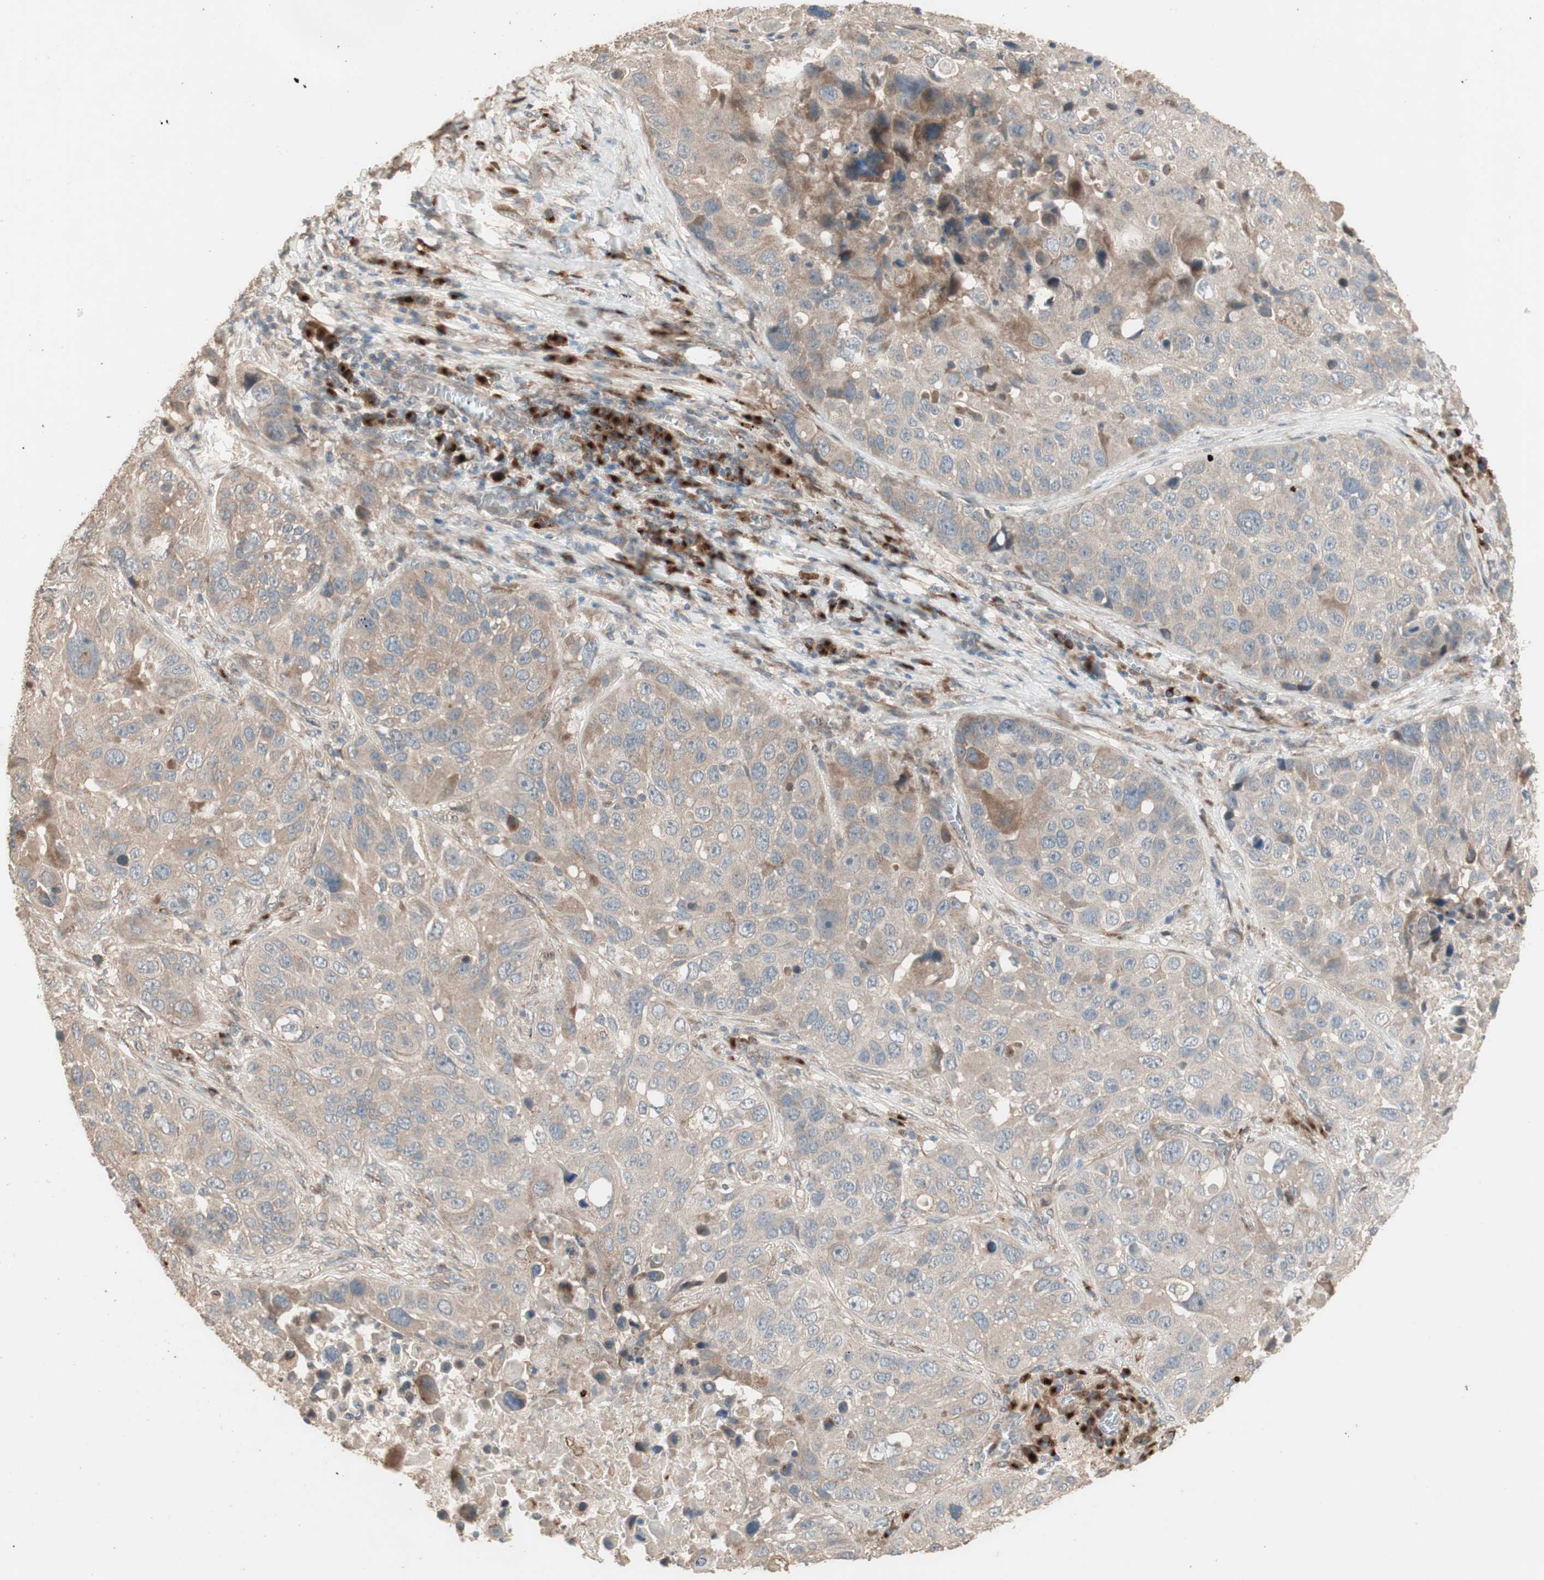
{"staining": {"intensity": "moderate", "quantity": ">75%", "location": "cytoplasmic/membranous"}, "tissue": "lung cancer", "cell_type": "Tumor cells", "image_type": "cancer", "snomed": [{"axis": "morphology", "description": "Squamous cell carcinoma, NOS"}, {"axis": "topography", "description": "Lung"}], "caption": "About >75% of tumor cells in human lung cancer exhibit moderate cytoplasmic/membranous protein staining as visualized by brown immunohistochemical staining.", "gene": "RARRES1", "patient": {"sex": "male", "age": 57}}